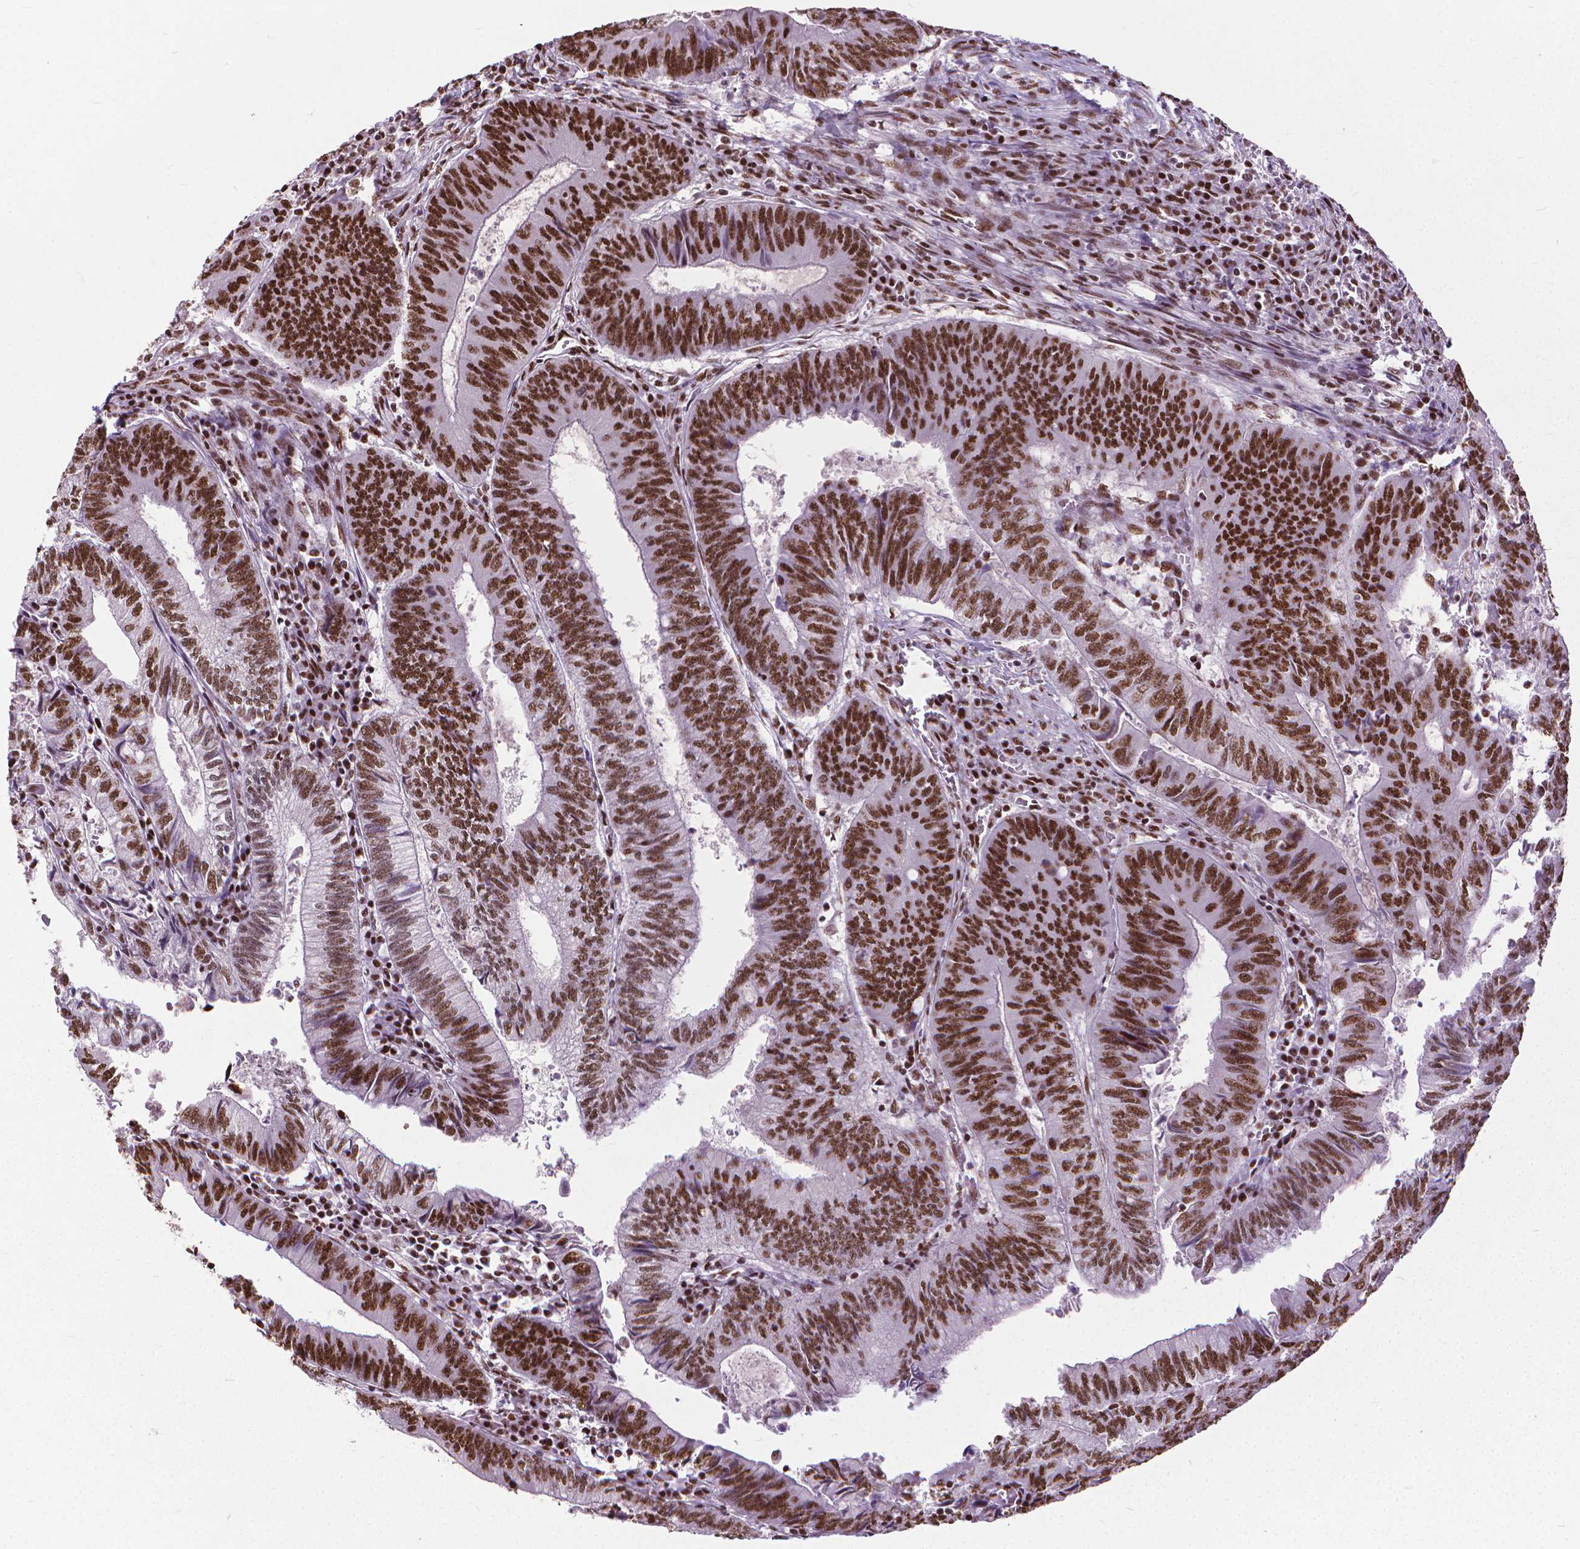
{"staining": {"intensity": "strong", "quantity": ">75%", "location": "nuclear"}, "tissue": "colorectal cancer", "cell_type": "Tumor cells", "image_type": "cancer", "snomed": [{"axis": "morphology", "description": "Adenocarcinoma, NOS"}, {"axis": "topography", "description": "Colon"}], "caption": "Colorectal cancer (adenocarcinoma) was stained to show a protein in brown. There is high levels of strong nuclear positivity in about >75% of tumor cells.", "gene": "AKAP8", "patient": {"sex": "male", "age": 67}}